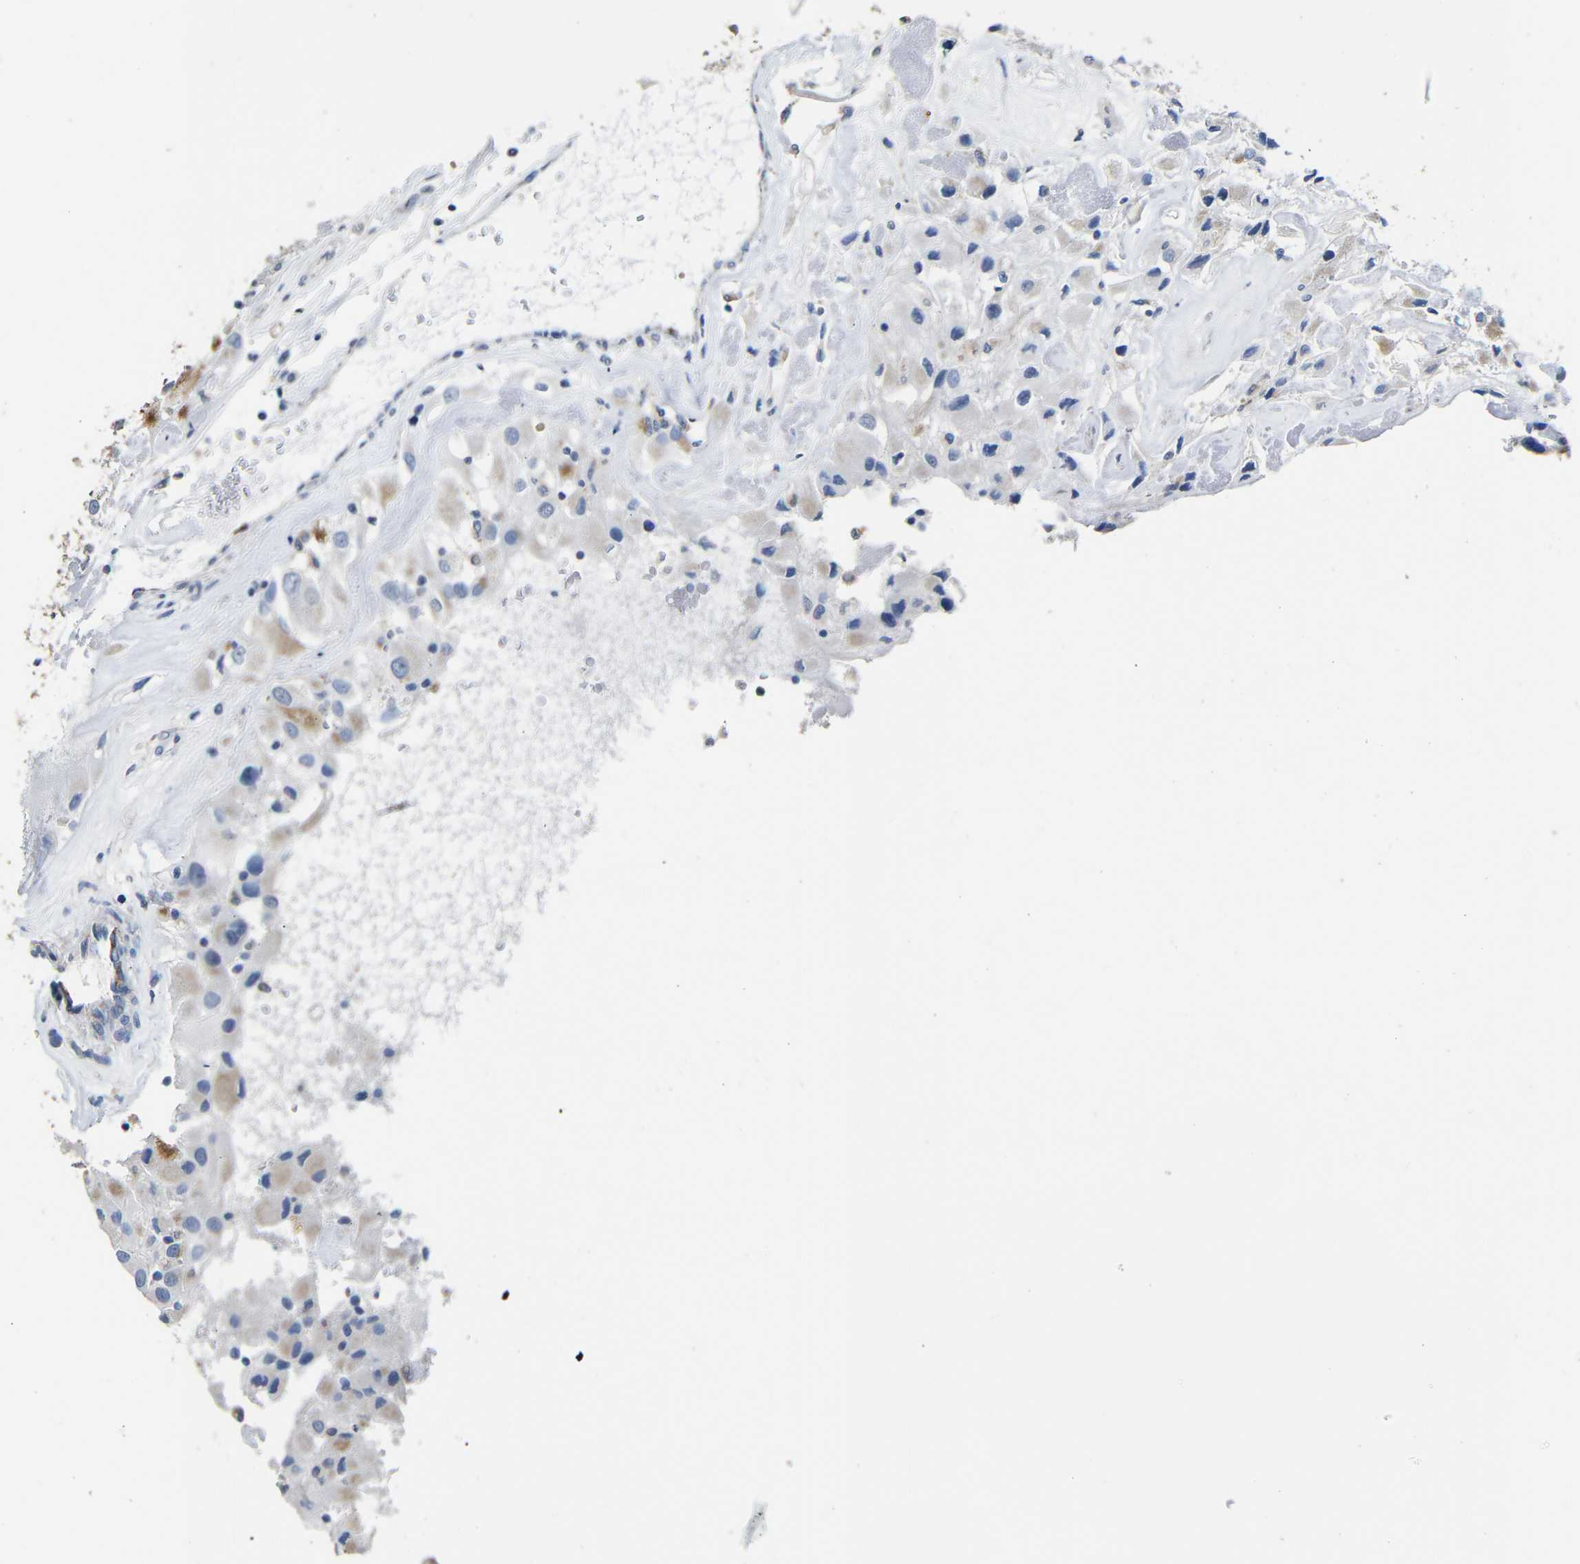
{"staining": {"intensity": "strong", "quantity": "25%-75%", "location": "cytoplasmic/membranous"}, "tissue": "renal cancer", "cell_type": "Tumor cells", "image_type": "cancer", "snomed": [{"axis": "morphology", "description": "Adenocarcinoma, NOS"}, {"axis": "topography", "description": "Kidney"}], "caption": "Immunohistochemical staining of human adenocarcinoma (renal) displays high levels of strong cytoplasmic/membranous protein staining in approximately 25%-75% of tumor cells.", "gene": "MAOA", "patient": {"sex": "female", "age": 52}}